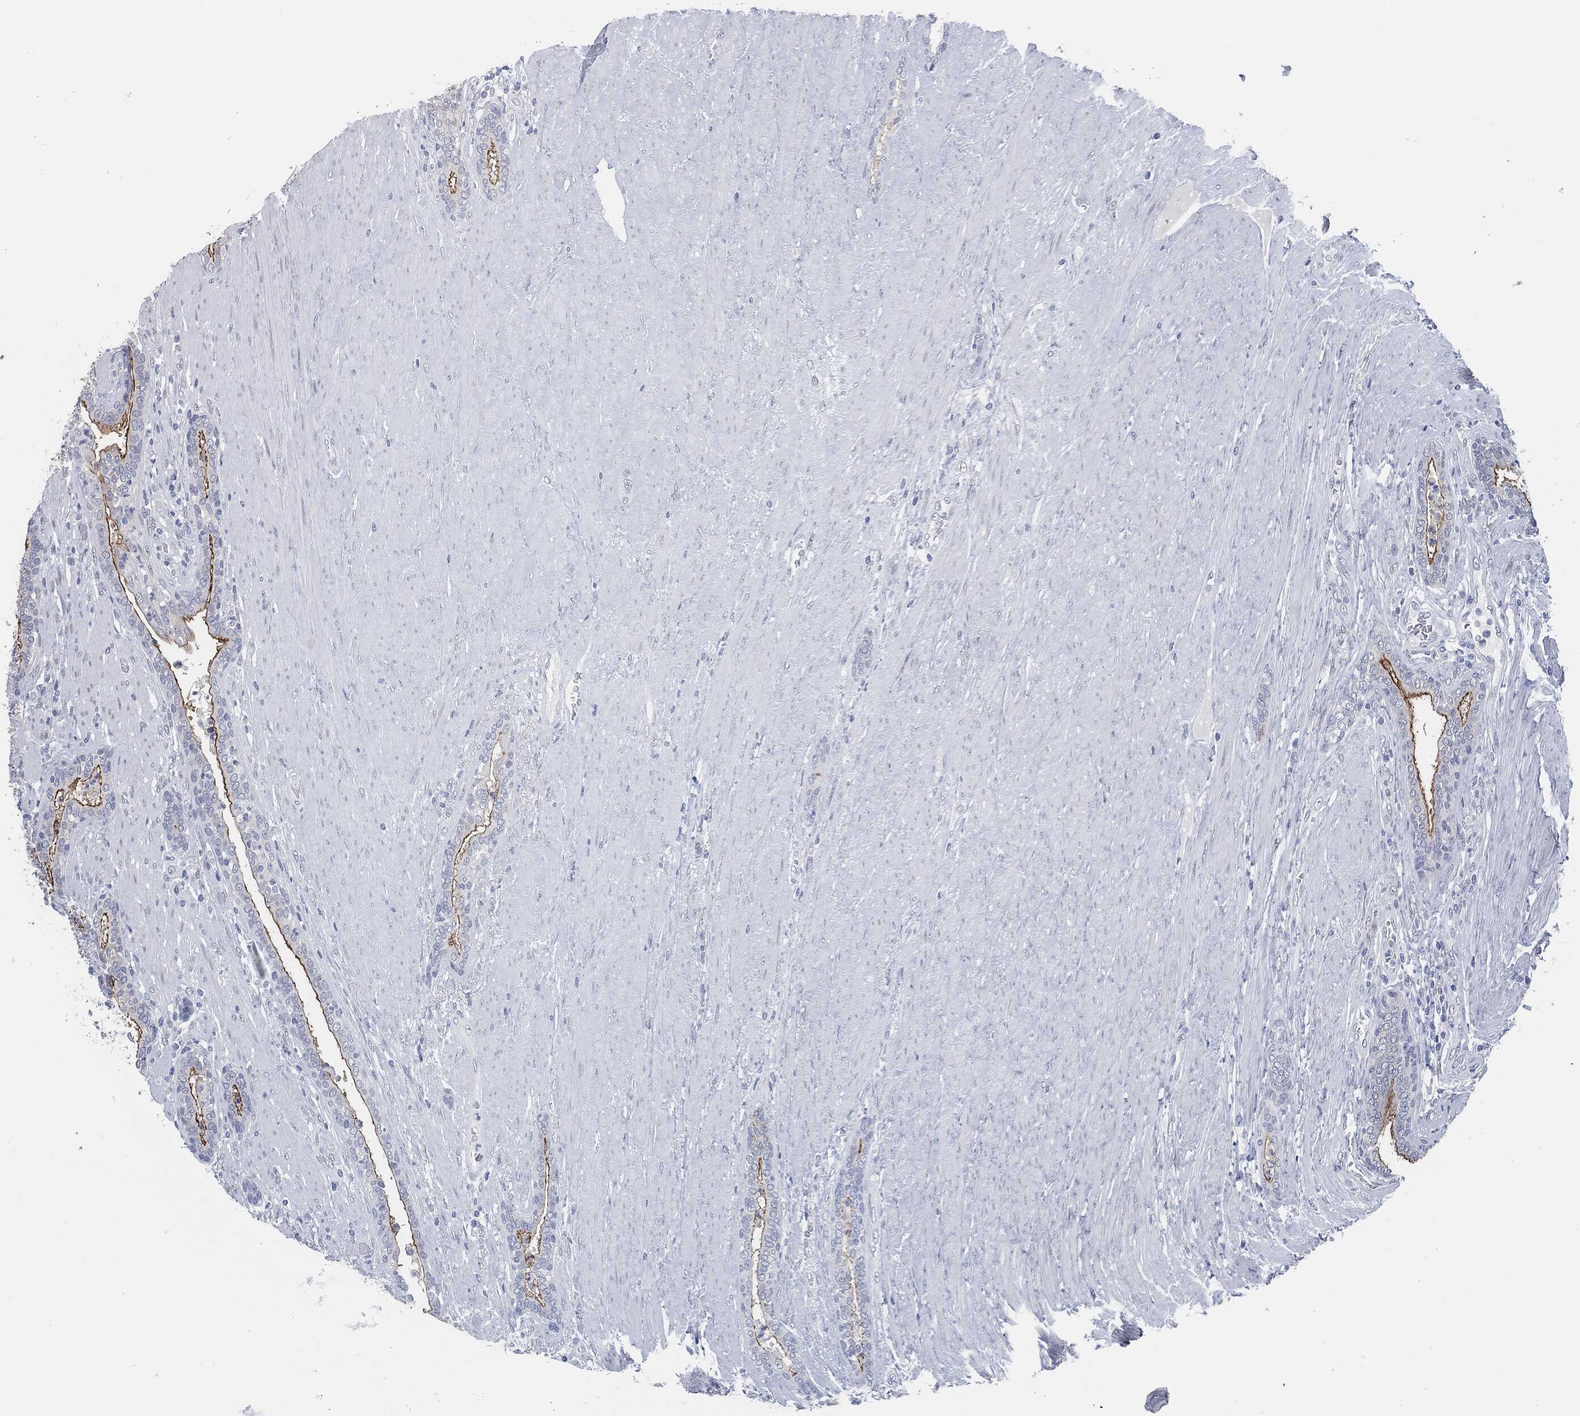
{"staining": {"intensity": "strong", "quantity": "25%-75%", "location": "cytoplasmic/membranous"}, "tissue": "prostate cancer", "cell_type": "Tumor cells", "image_type": "cancer", "snomed": [{"axis": "morphology", "description": "Adenocarcinoma, Low grade"}, {"axis": "topography", "description": "Prostate"}], "caption": "Strong cytoplasmic/membranous protein positivity is seen in about 25%-75% of tumor cells in adenocarcinoma (low-grade) (prostate). The staining was performed using DAB (3,3'-diaminobenzidine), with brown indicating positive protein expression. Nuclei are stained blue with hematoxylin.", "gene": "PROM1", "patient": {"sex": "male", "age": 68}}